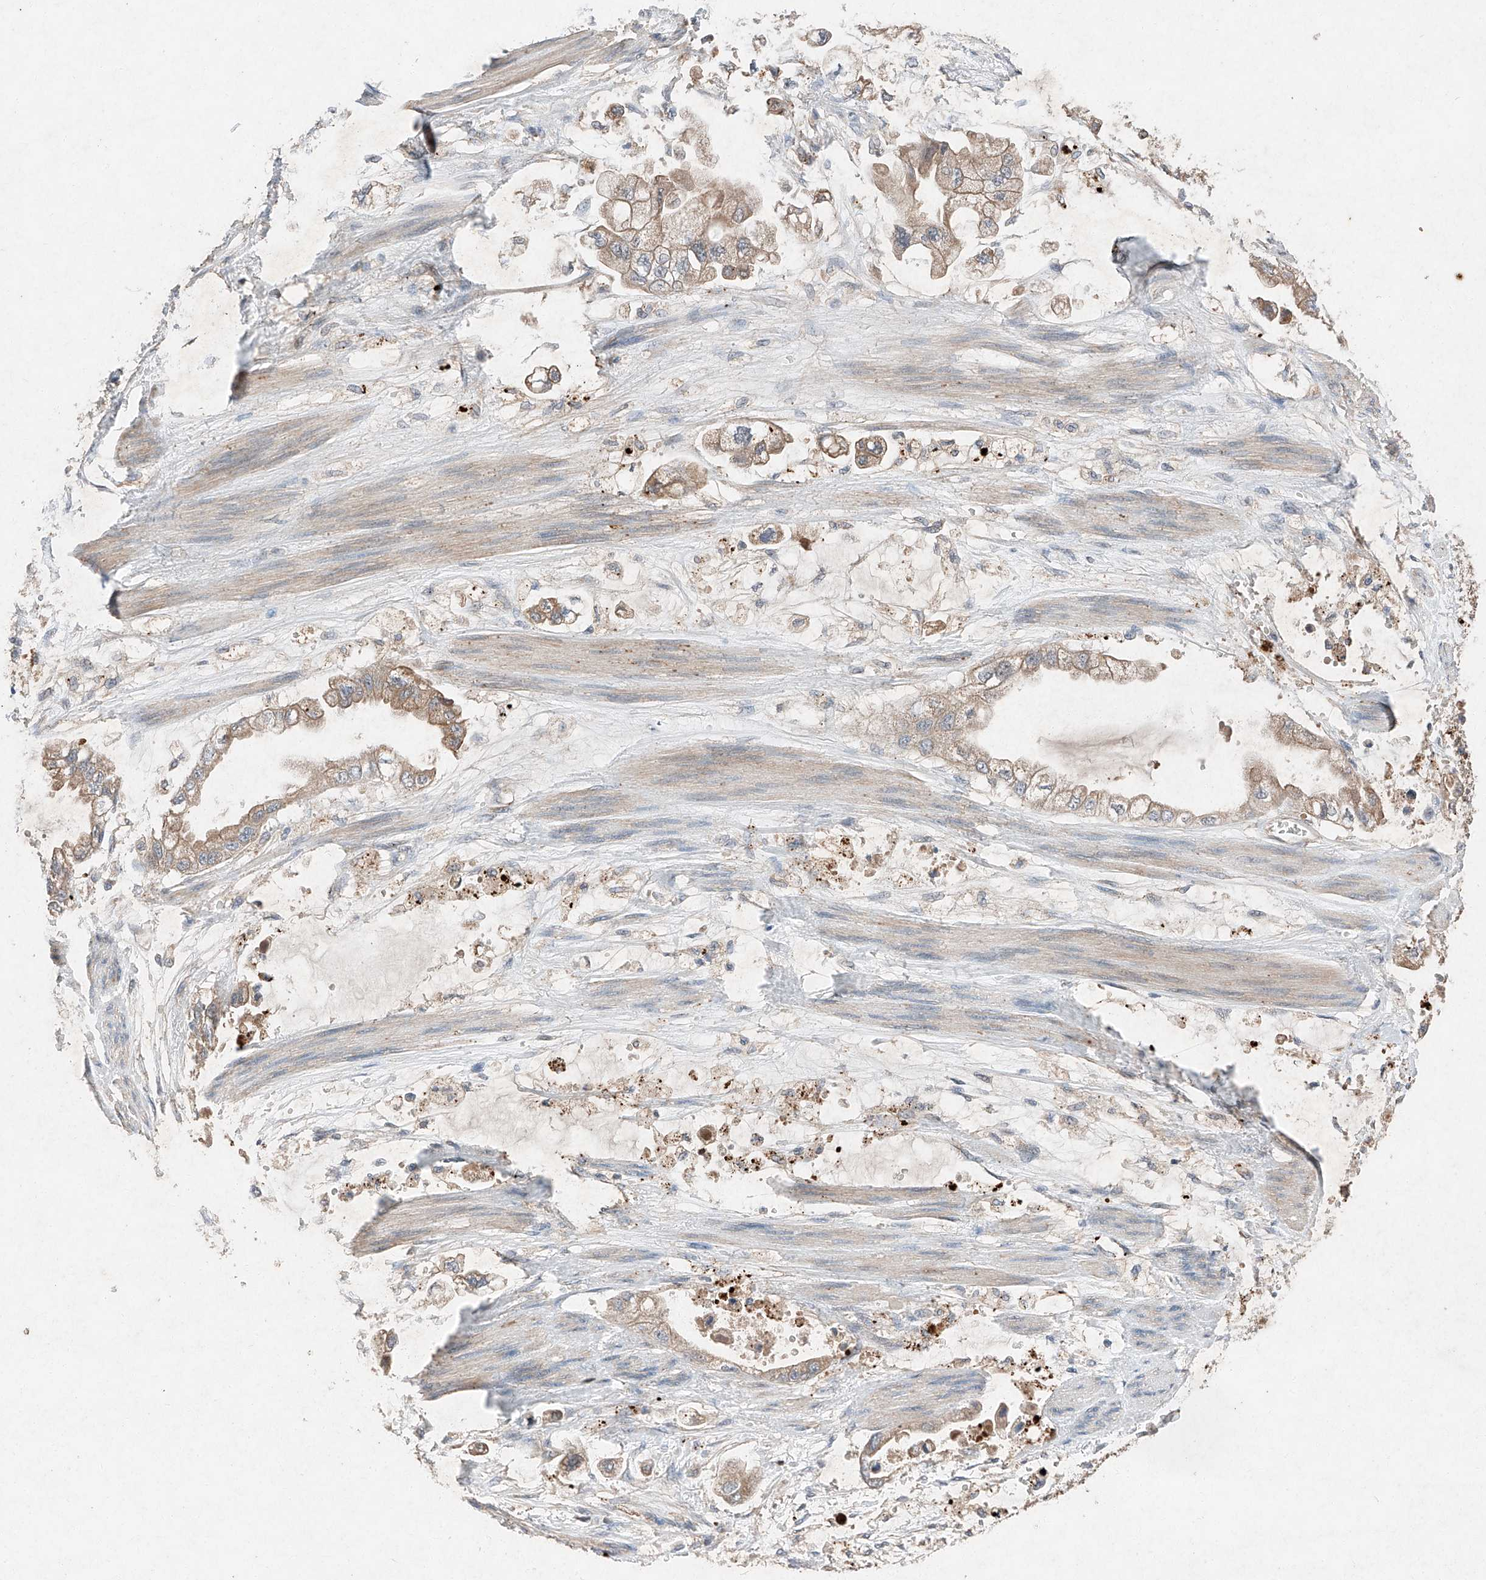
{"staining": {"intensity": "weak", "quantity": ">75%", "location": "cytoplasmic/membranous"}, "tissue": "stomach cancer", "cell_type": "Tumor cells", "image_type": "cancer", "snomed": [{"axis": "morphology", "description": "Adenocarcinoma, NOS"}, {"axis": "topography", "description": "Stomach"}], "caption": "The micrograph exhibits a brown stain indicating the presence of a protein in the cytoplasmic/membranous of tumor cells in stomach cancer. Nuclei are stained in blue.", "gene": "RUSC1", "patient": {"sex": "male", "age": 62}}